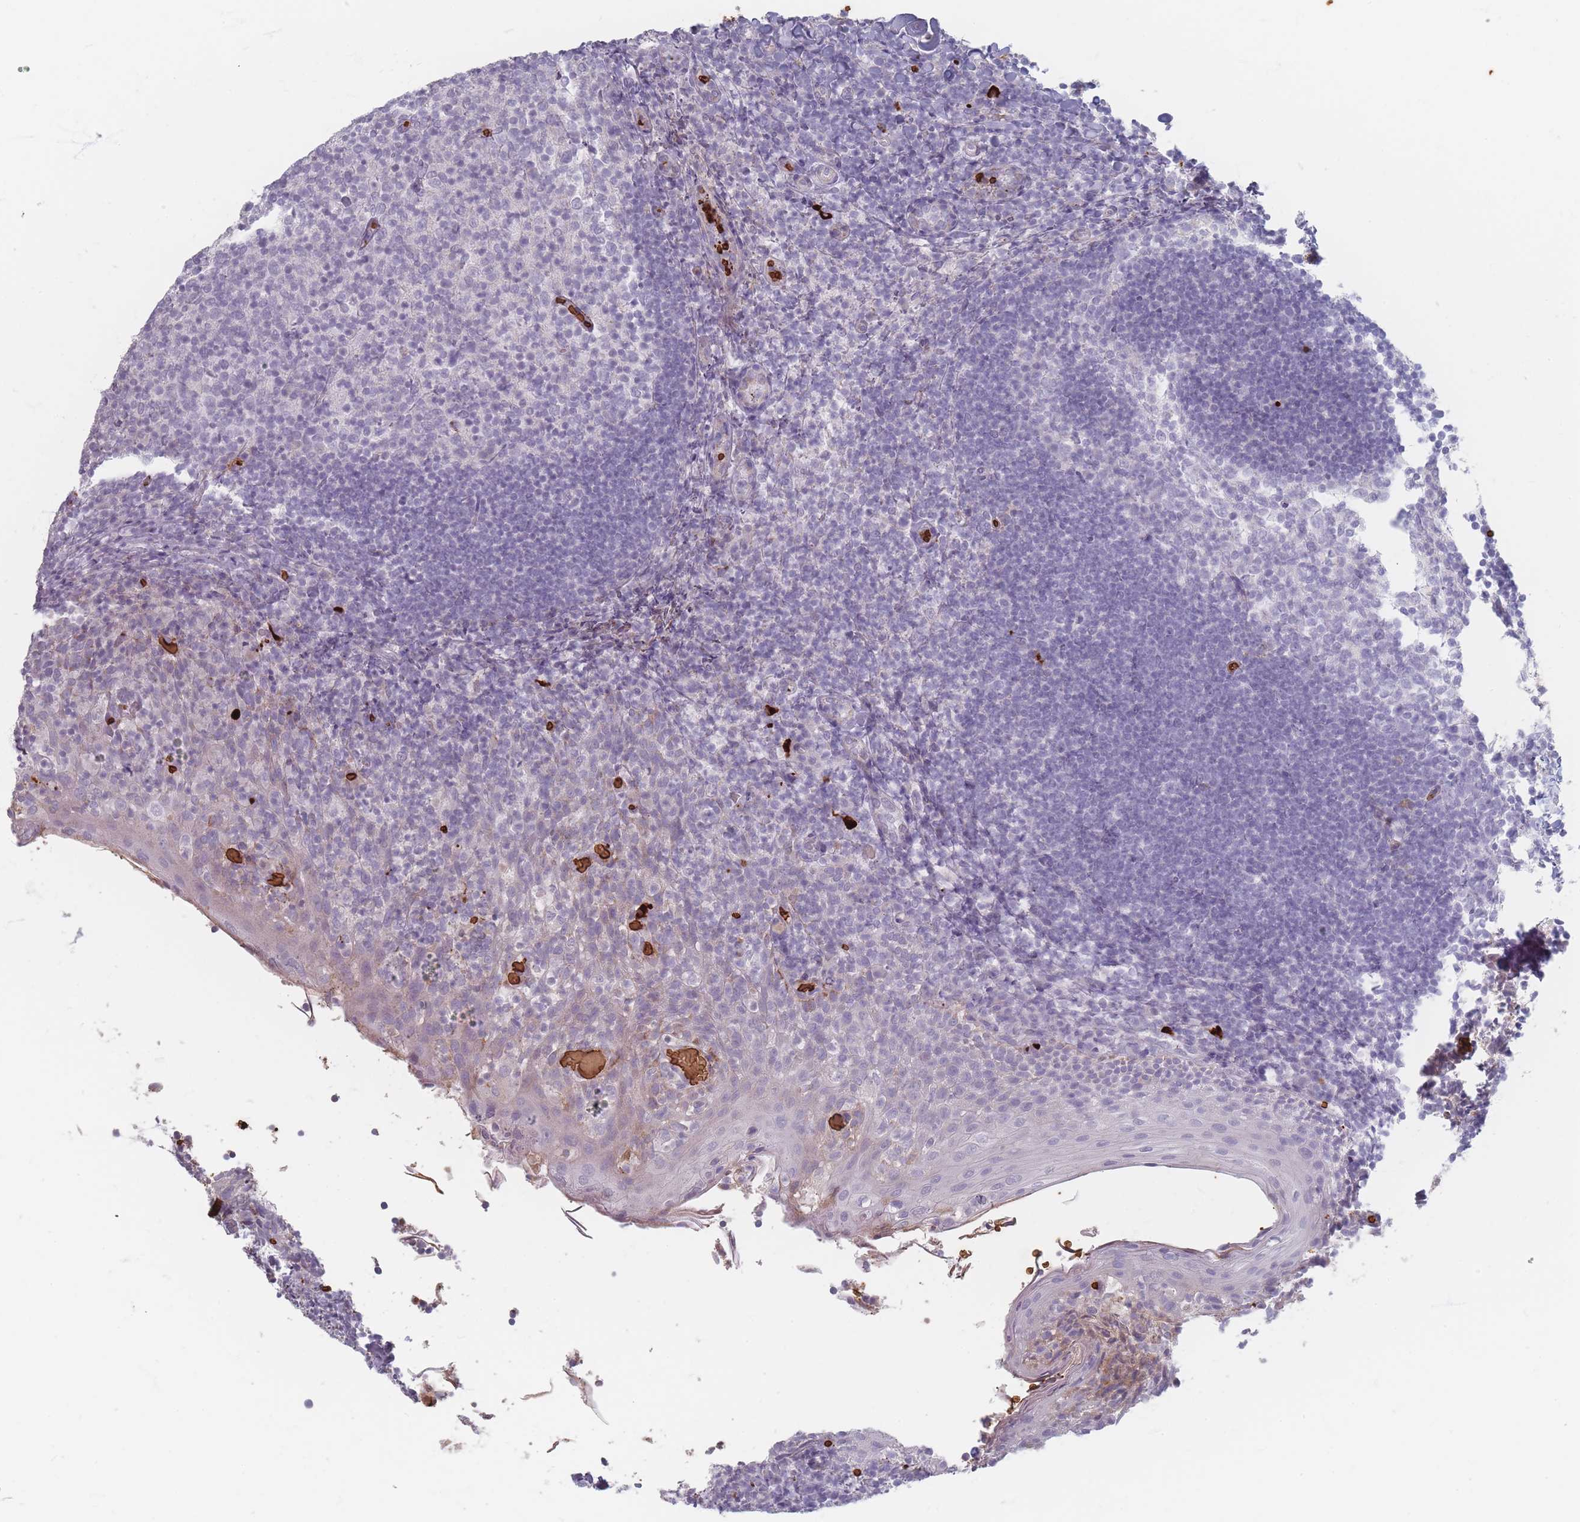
{"staining": {"intensity": "negative", "quantity": "none", "location": "none"}, "tissue": "tonsil", "cell_type": "Germinal center cells", "image_type": "normal", "snomed": [{"axis": "morphology", "description": "Normal tissue, NOS"}, {"axis": "topography", "description": "Tonsil"}], "caption": "High power microscopy micrograph of an immunohistochemistry (IHC) photomicrograph of normal tonsil, revealing no significant staining in germinal center cells.", "gene": "SLC2A6", "patient": {"sex": "female", "age": 10}}